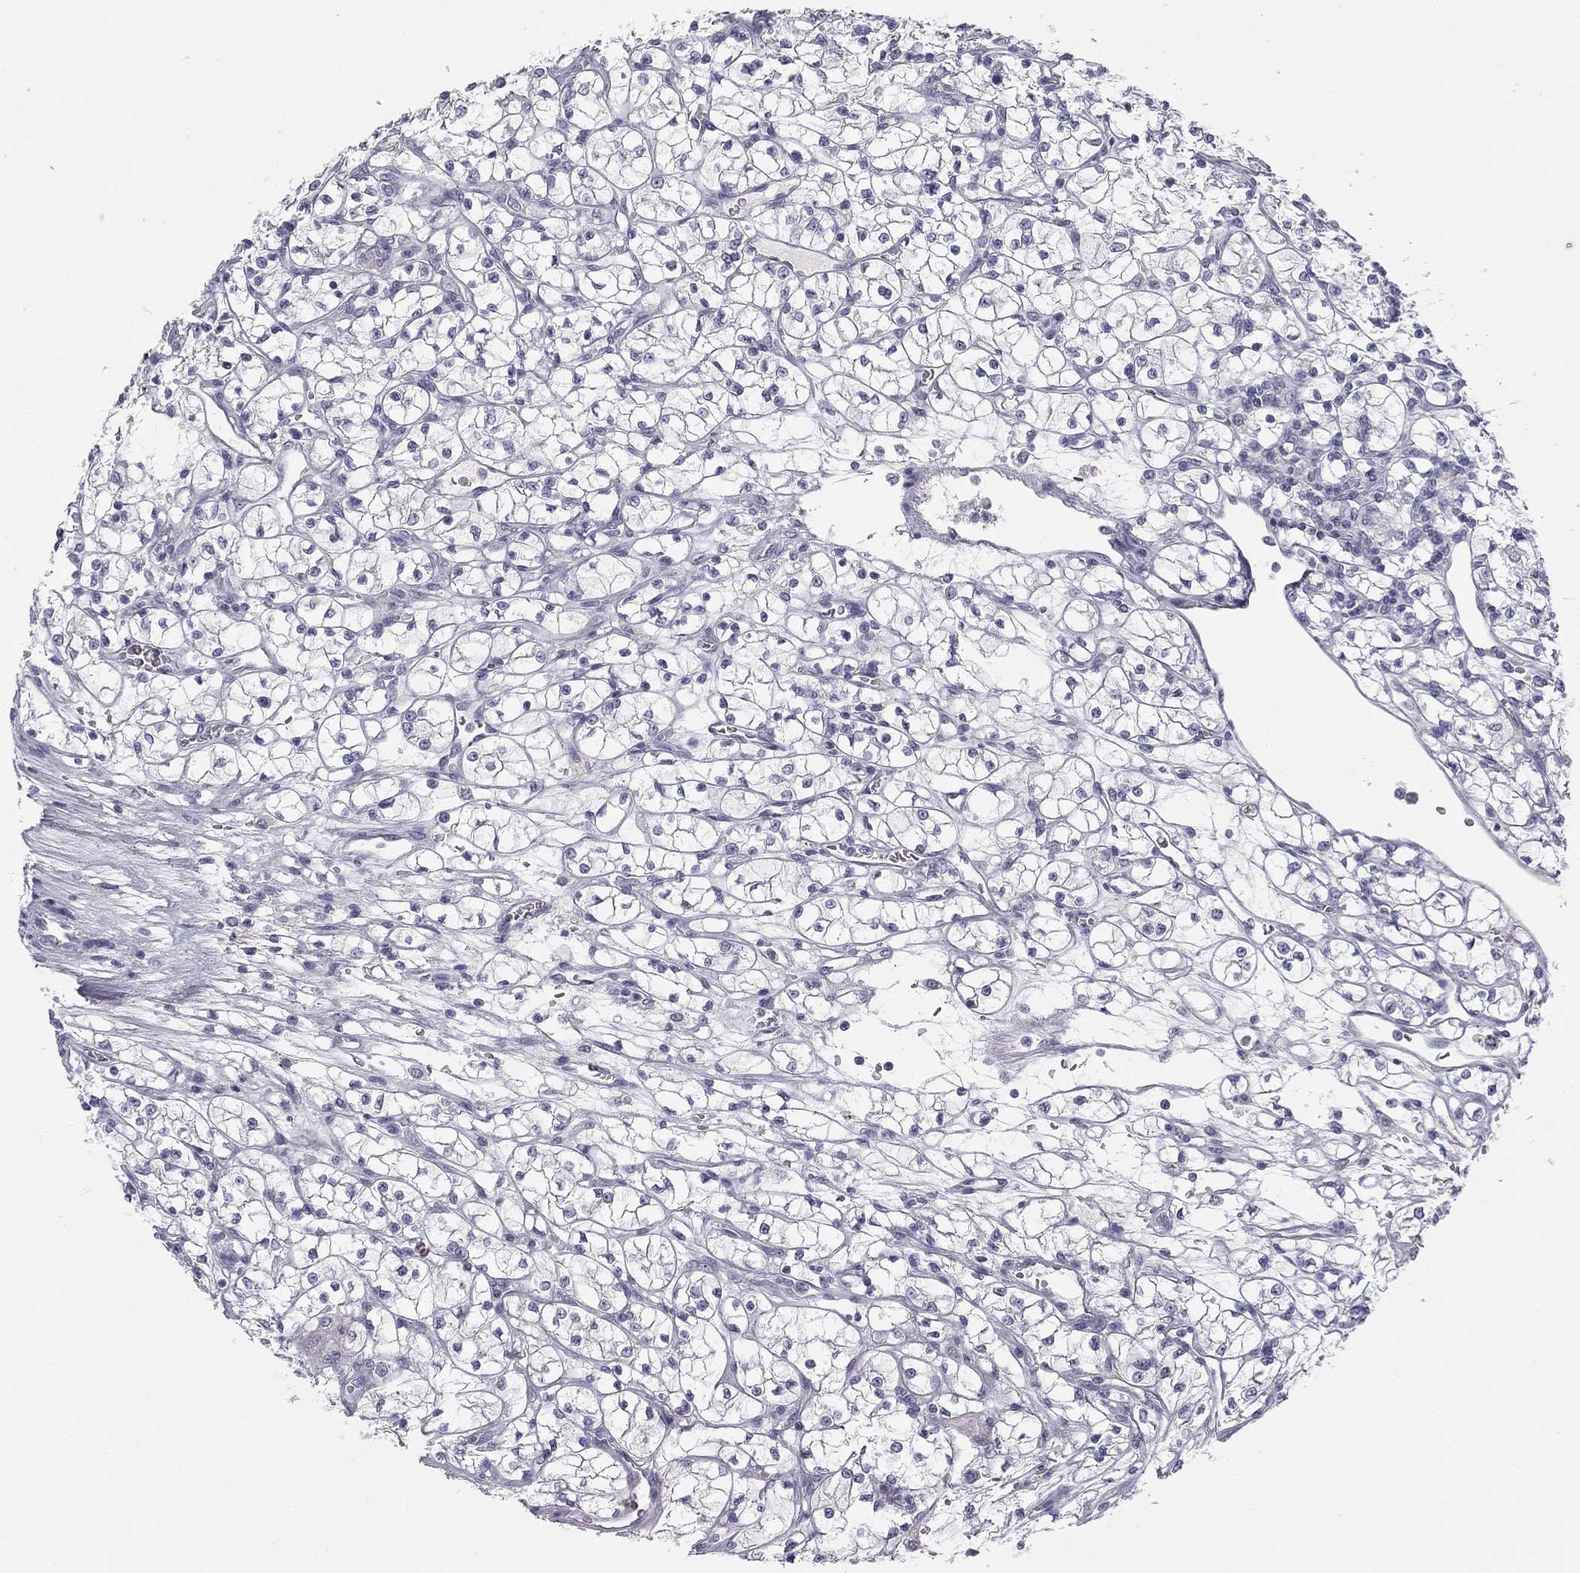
{"staining": {"intensity": "negative", "quantity": "none", "location": "none"}, "tissue": "renal cancer", "cell_type": "Tumor cells", "image_type": "cancer", "snomed": [{"axis": "morphology", "description": "Adenocarcinoma, NOS"}, {"axis": "topography", "description": "Kidney"}], "caption": "IHC micrograph of adenocarcinoma (renal) stained for a protein (brown), which exhibits no staining in tumor cells. Brightfield microscopy of immunohistochemistry (IHC) stained with DAB (3,3'-diaminobenzidine) (brown) and hematoxylin (blue), captured at high magnification.", "gene": "TFAP2B", "patient": {"sex": "female", "age": 64}}